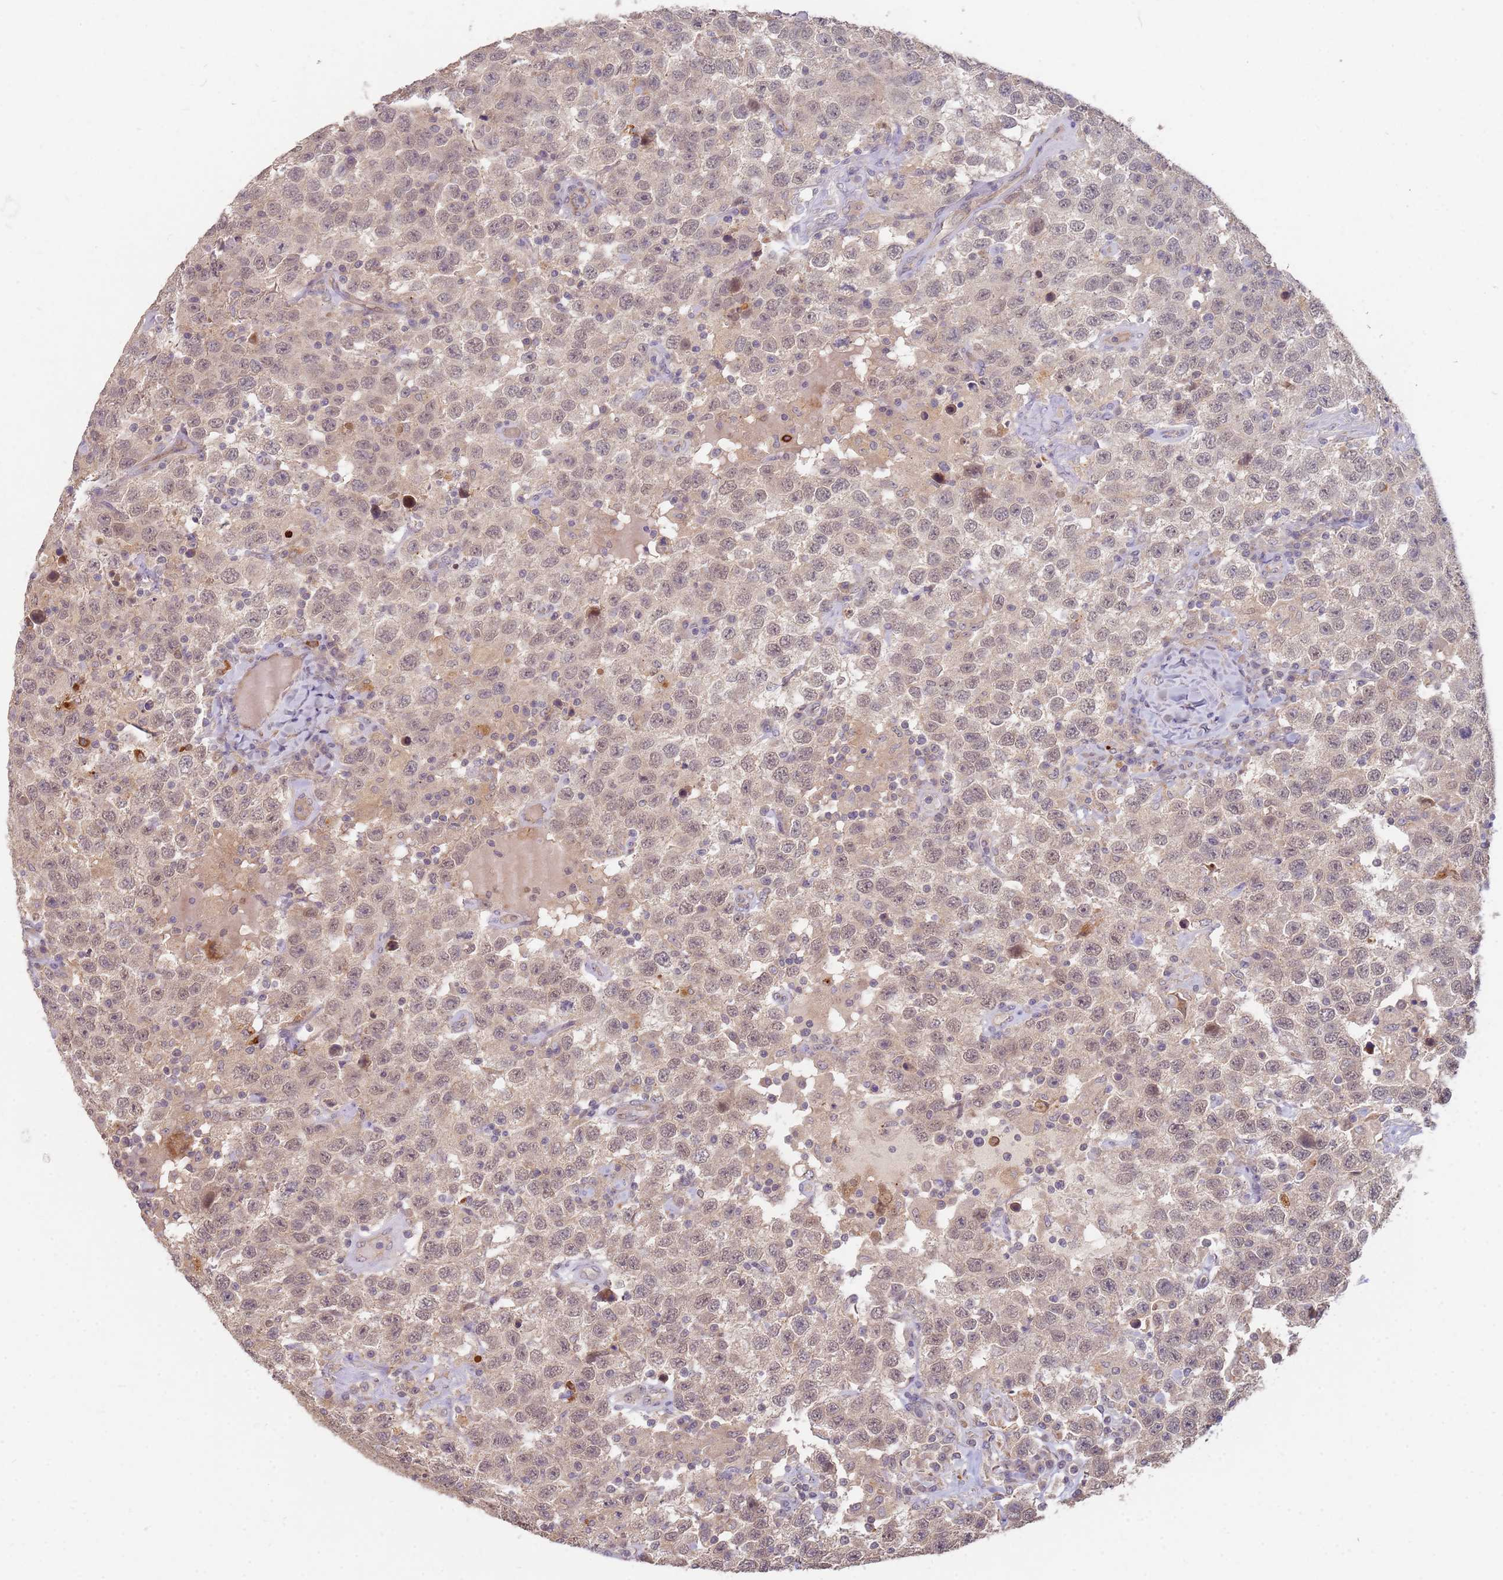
{"staining": {"intensity": "weak", "quantity": ">75%", "location": "cytoplasmic/membranous"}, "tissue": "testis cancer", "cell_type": "Tumor cells", "image_type": "cancer", "snomed": [{"axis": "morphology", "description": "Seminoma, NOS"}, {"axis": "topography", "description": "Testis"}], "caption": "Protein expression analysis of testis cancer (seminoma) shows weak cytoplasmic/membranous staining in approximately >75% of tumor cells.", "gene": "MPEG1", "patient": {"sex": "male", "age": 41}}